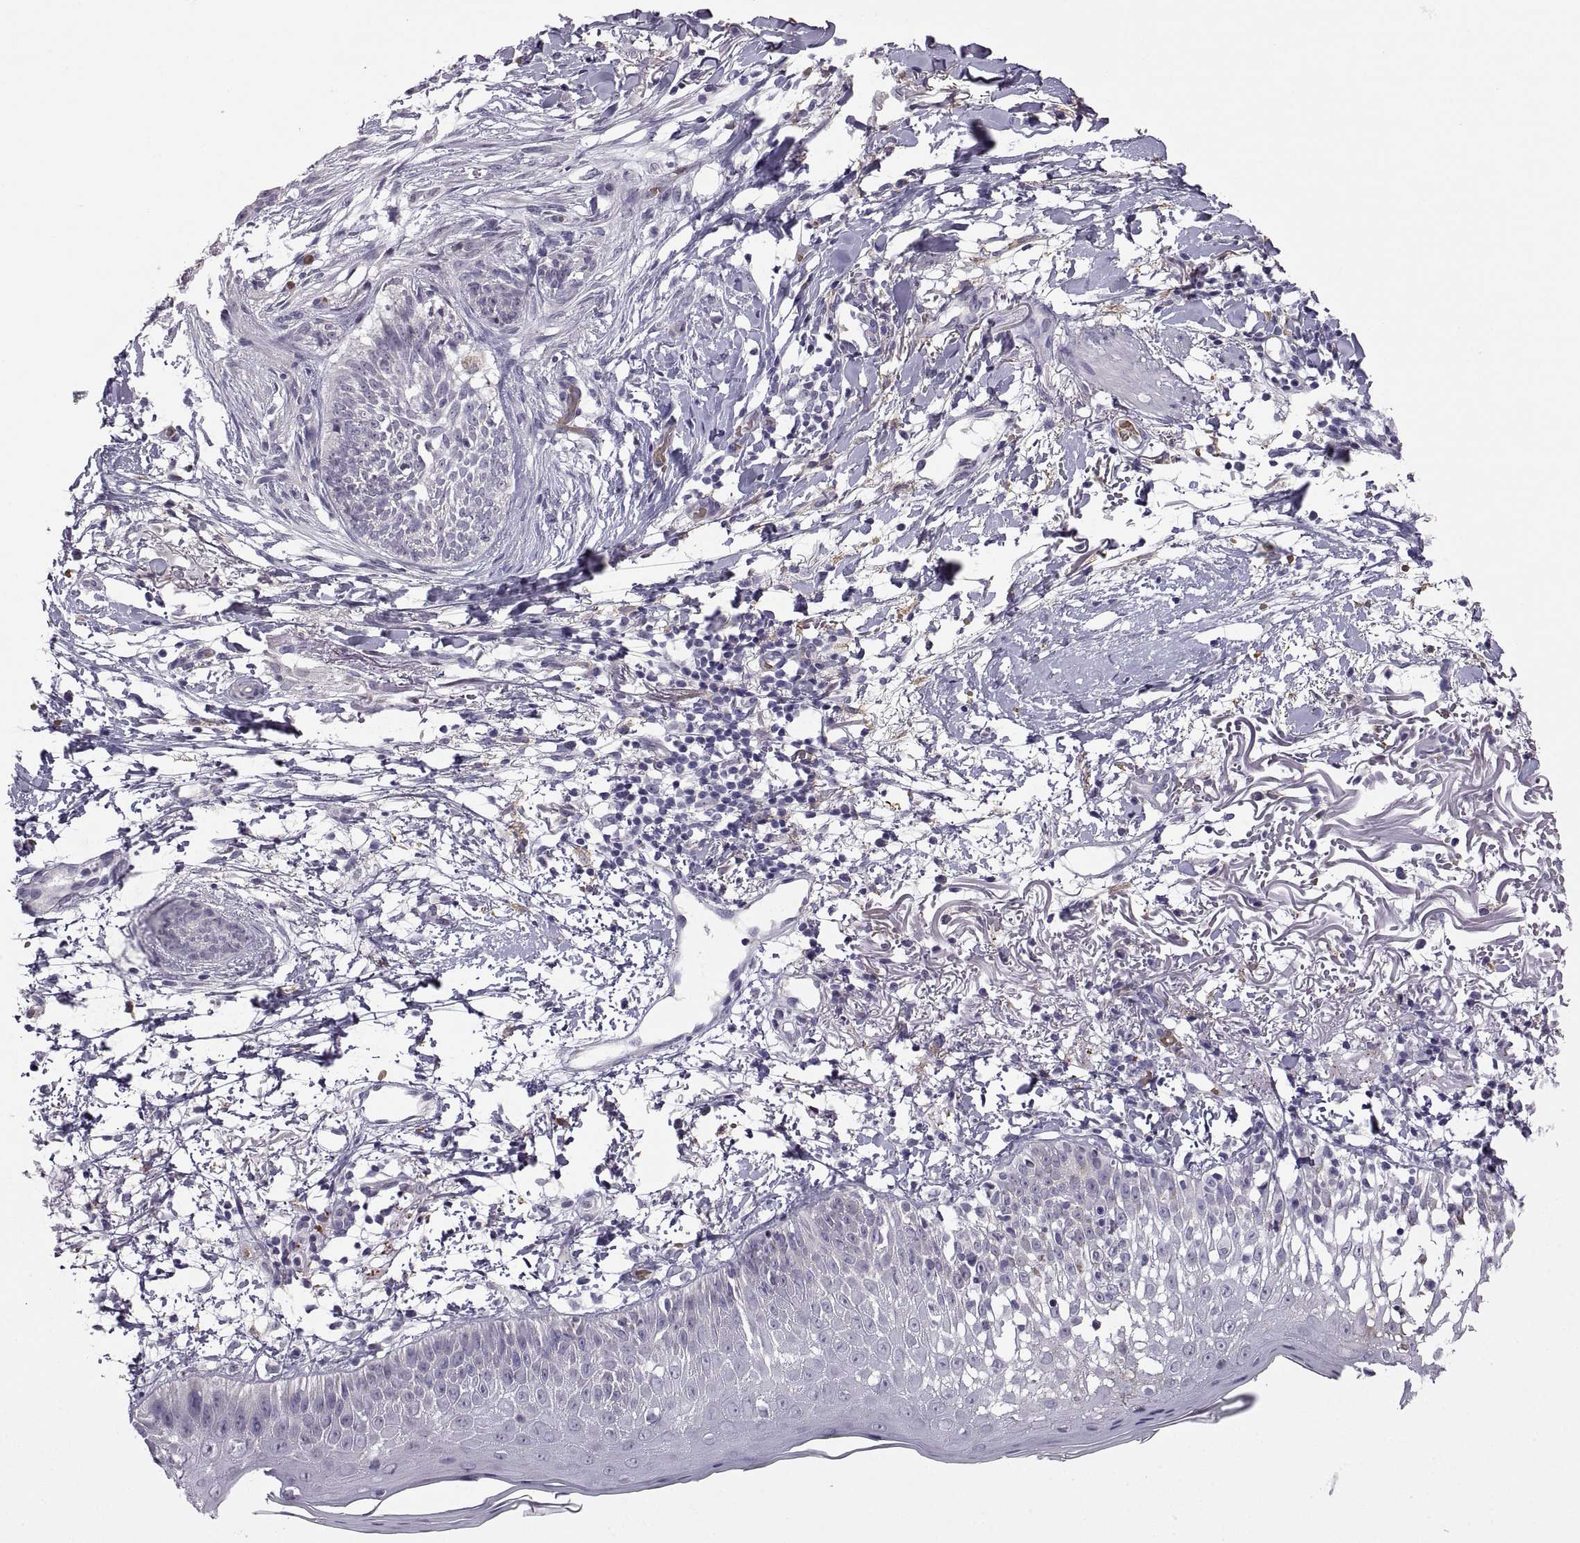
{"staining": {"intensity": "negative", "quantity": "none", "location": "none"}, "tissue": "skin cancer", "cell_type": "Tumor cells", "image_type": "cancer", "snomed": [{"axis": "morphology", "description": "Normal tissue, NOS"}, {"axis": "morphology", "description": "Basal cell carcinoma"}, {"axis": "topography", "description": "Skin"}], "caption": "Image shows no significant protein positivity in tumor cells of skin basal cell carcinoma.", "gene": "MEIOC", "patient": {"sex": "male", "age": 84}}